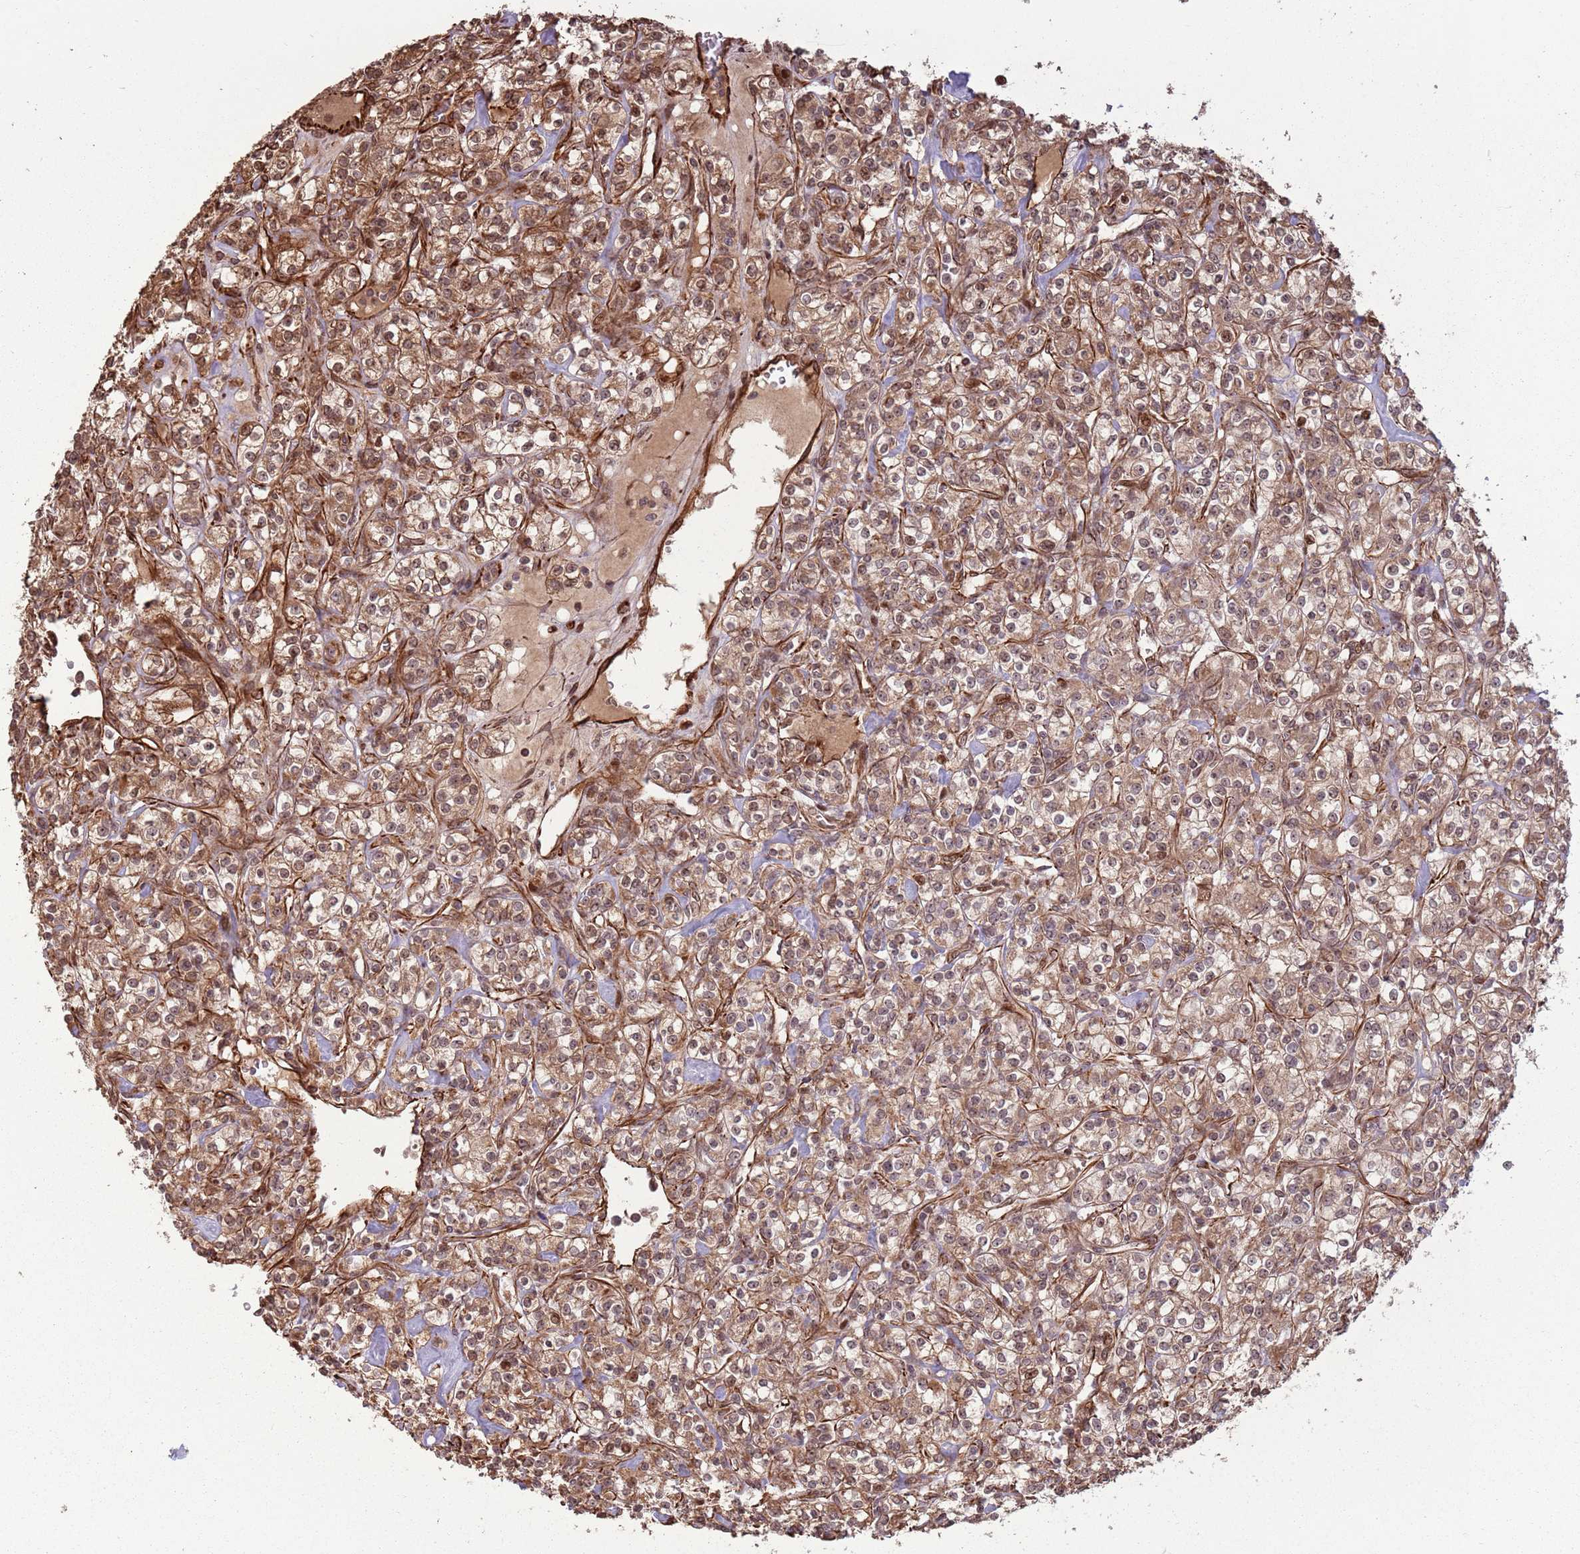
{"staining": {"intensity": "moderate", "quantity": ">75%", "location": "cytoplasmic/membranous,nuclear"}, "tissue": "renal cancer", "cell_type": "Tumor cells", "image_type": "cancer", "snomed": [{"axis": "morphology", "description": "Adenocarcinoma, NOS"}, {"axis": "topography", "description": "Kidney"}], "caption": "IHC of human renal cancer displays medium levels of moderate cytoplasmic/membranous and nuclear staining in approximately >75% of tumor cells. (DAB = brown stain, brightfield microscopy at high magnification).", "gene": "ADAMTS3", "patient": {"sex": "male", "age": 77}}